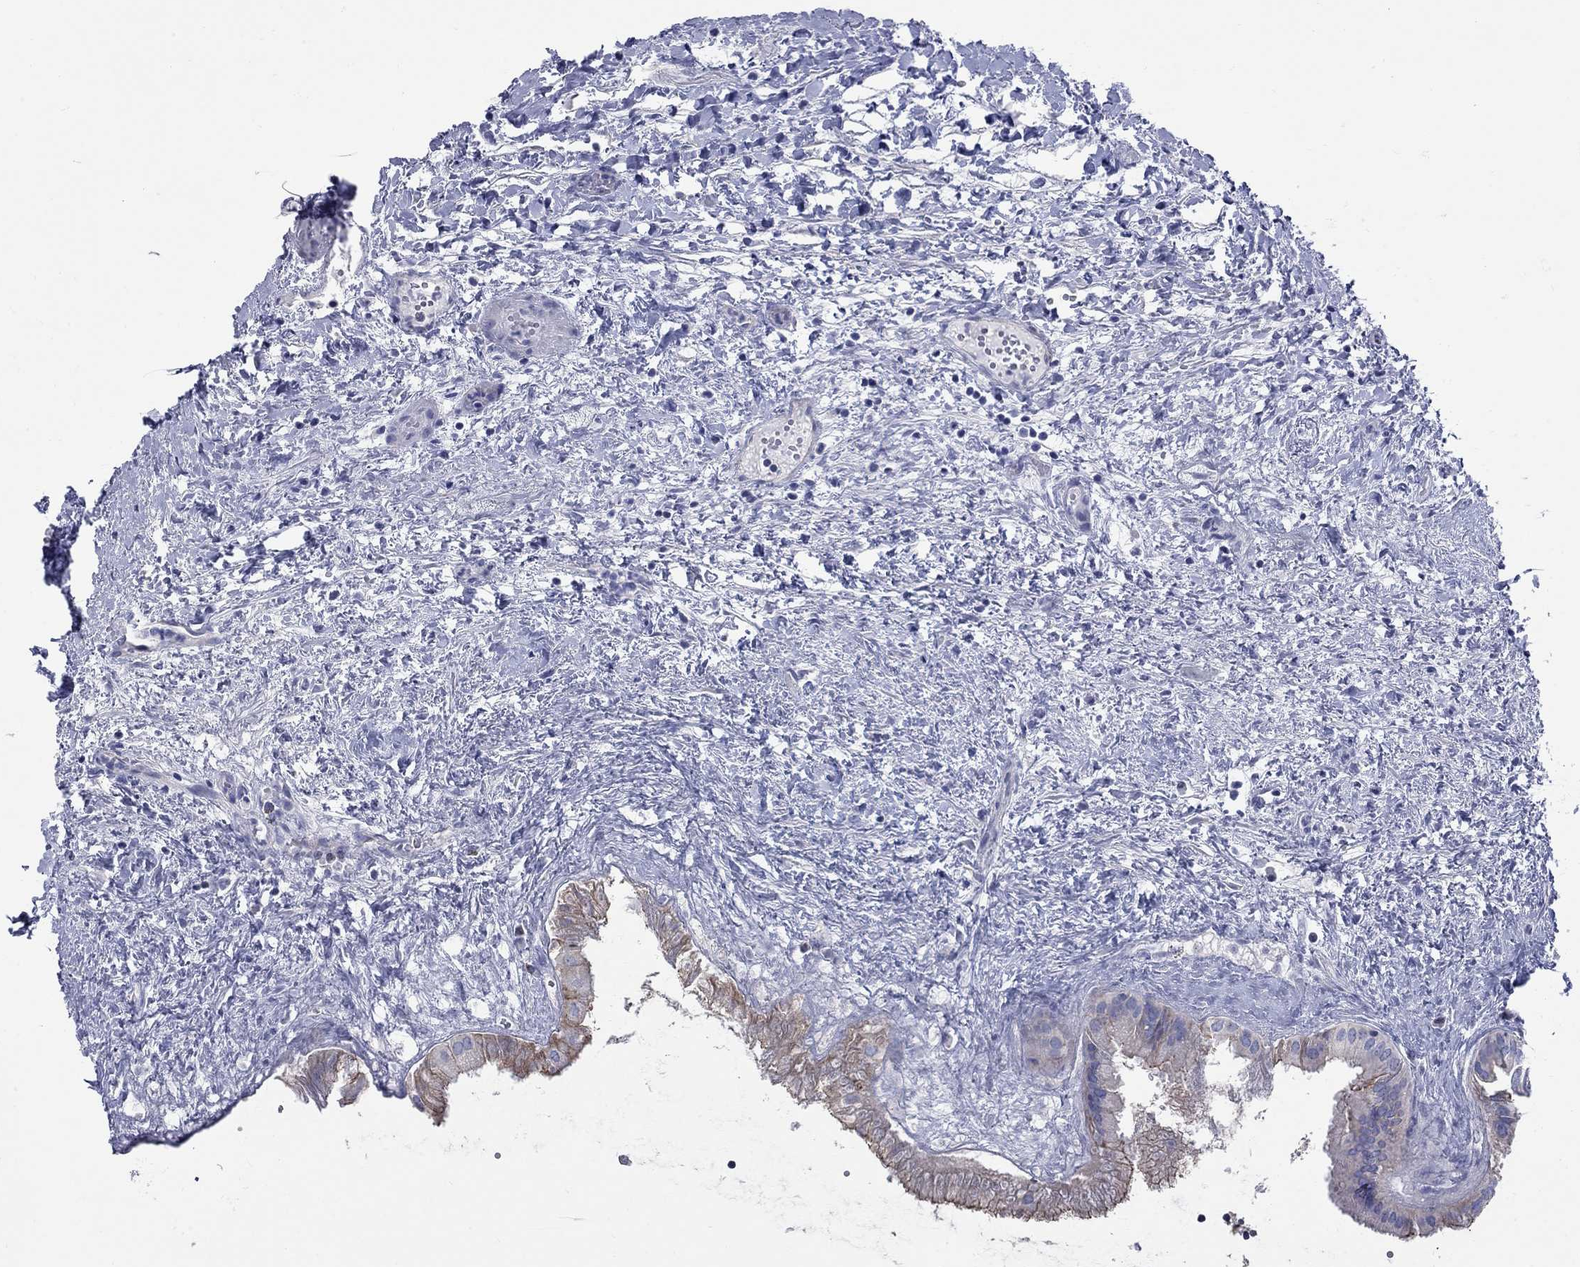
{"staining": {"intensity": "moderate", "quantity": "<25%", "location": "cytoplasmic/membranous"}, "tissue": "gallbladder", "cell_type": "Glandular cells", "image_type": "normal", "snomed": [{"axis": "morphology", "description": "Normal tissue, NOS"}, {"axis": "topography", "description": "Gallbladder"}], "caption": "Glandular cells exhibit moderate cytoplasmic/membranous positivity in about <25% of cells in benign gallbladder.", "gene": "PDZD3", "patient": {"sex": "male", "age": 70}}